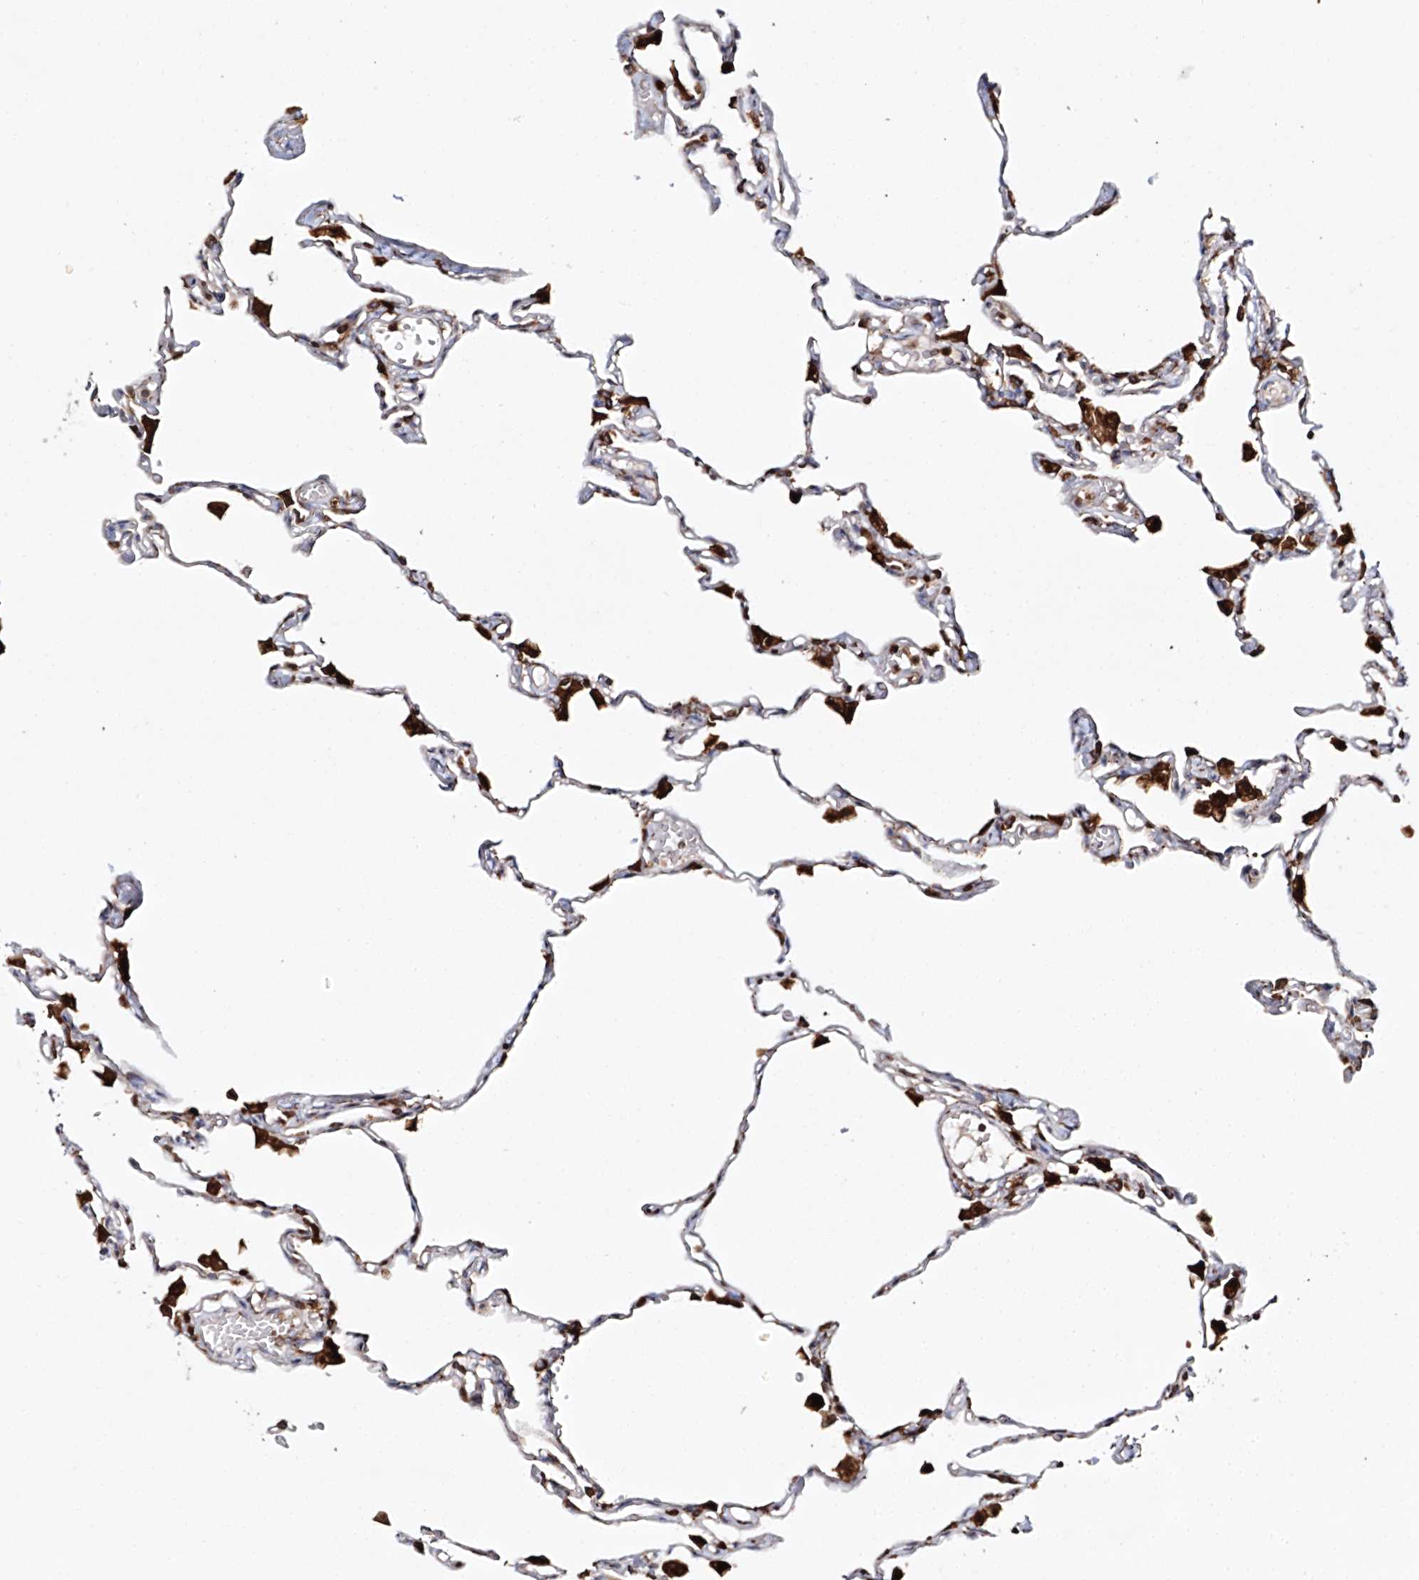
{"staining": {"intensity": "moderate", "quantity": "<25%", "location": "cytoplasmic/membranous"}, "tissue": "lung", "cell_type": "Alveolar cells", "image_type": "normal", "snomed": [{"axis": "morphology", "description": "Normal tissue, NOS"}, {"axis": "topography", "description": "Lung"}], "caption": "An immunohistochemistry image of benign tissue is shown. Protein staining in brown shows moderate cytoplasmic/membranous positivity in lung within alveolar cells. (IHC, brightfield microscopy, high magnification).", "gene": "ARCN1", "patient": {"sex": "female", "age": 49}}